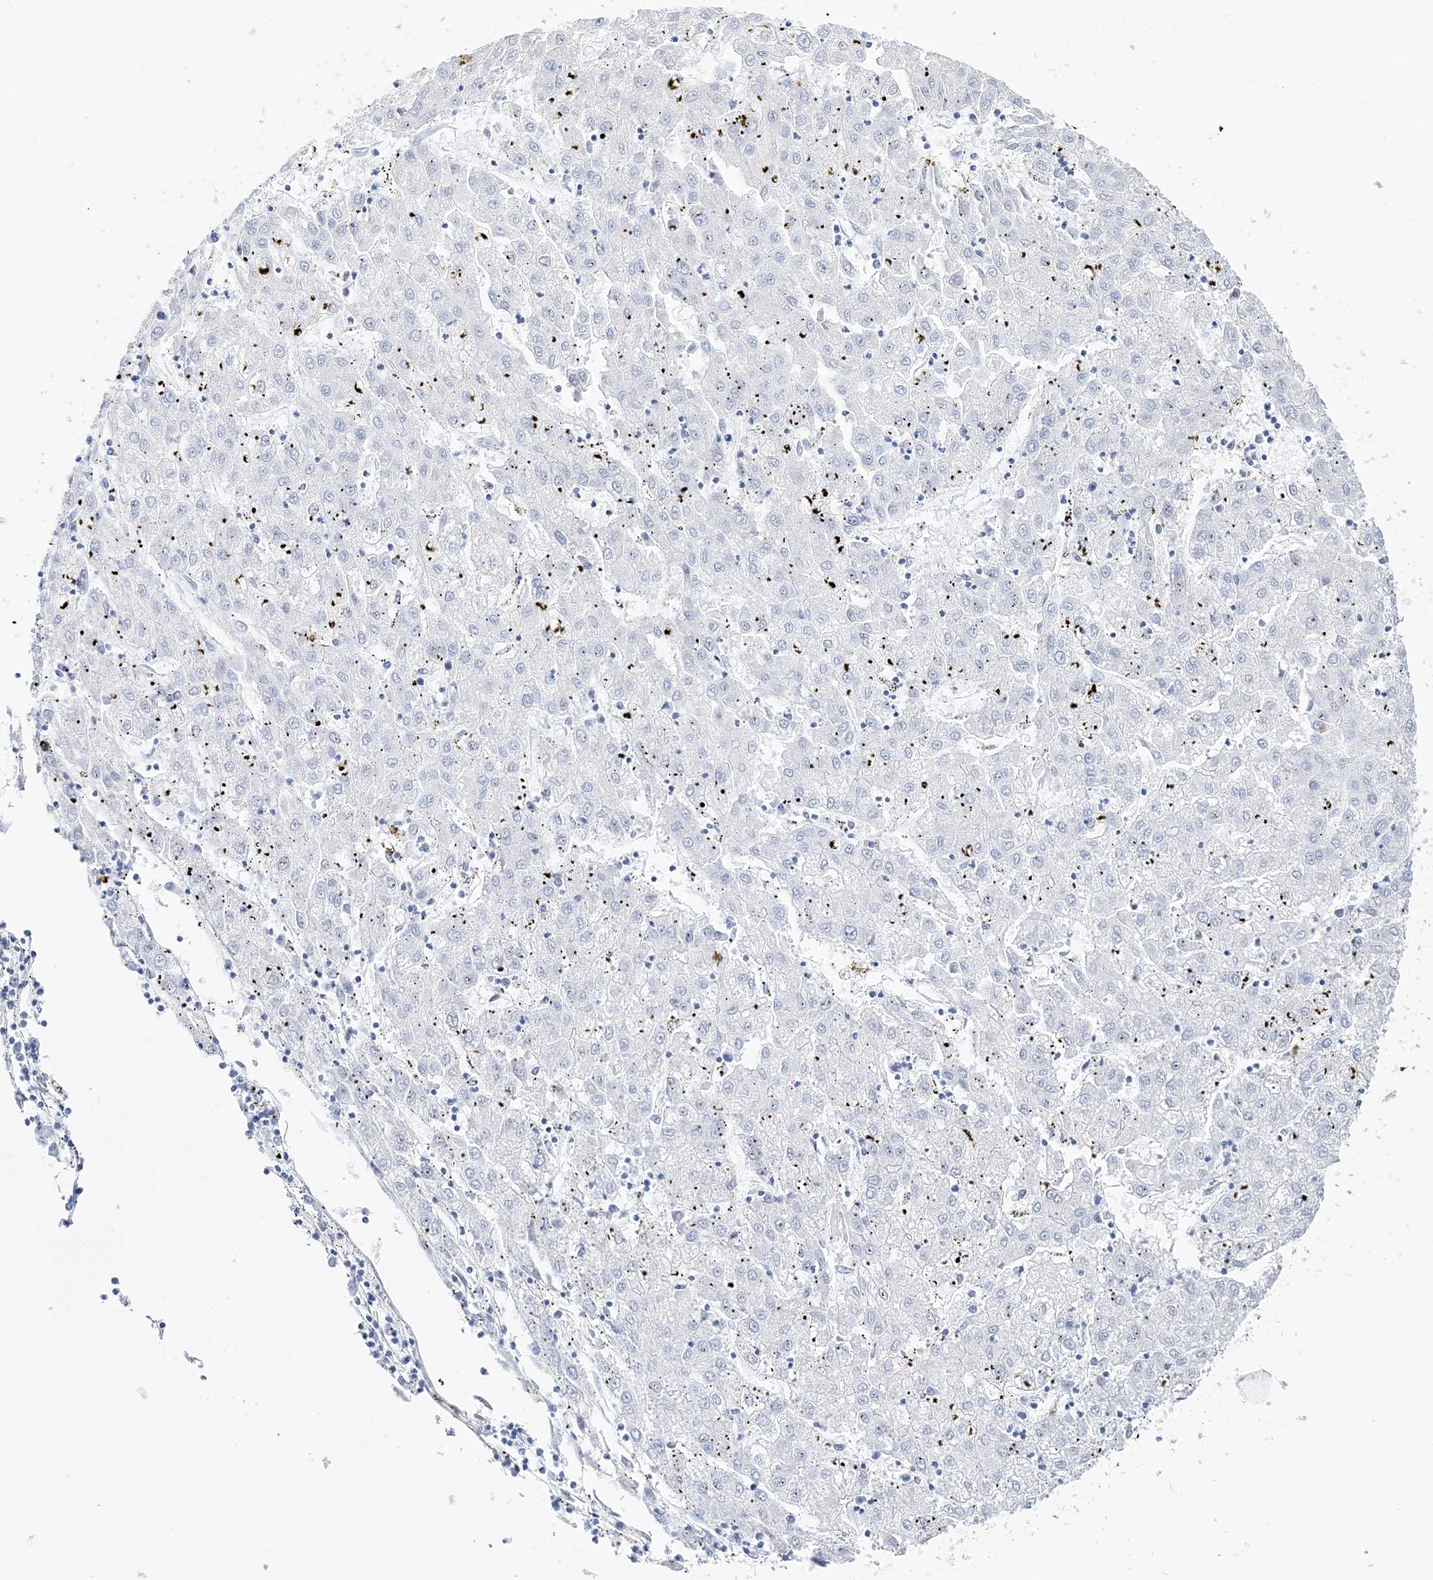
{"staining": {"intensity": "negative", "quantity": "none", "location": "none"}, "tissue": "liver cancer", "cell_type": "Tumor cells", "image_type": "cancer", "snomed": [{"axis": "morphology", "description": "Carcinoma, Hepatocellular, NOS"}, {"axis": "topography", "description": "Liver"}], "caption": "An immunohistochemistry (IHC) micrograph of liver cancer is shown. There is no staining in tumor cells of liver cancer.", "gene": "TSPYL6", "patient": {"sex": "male", "age": 72}}